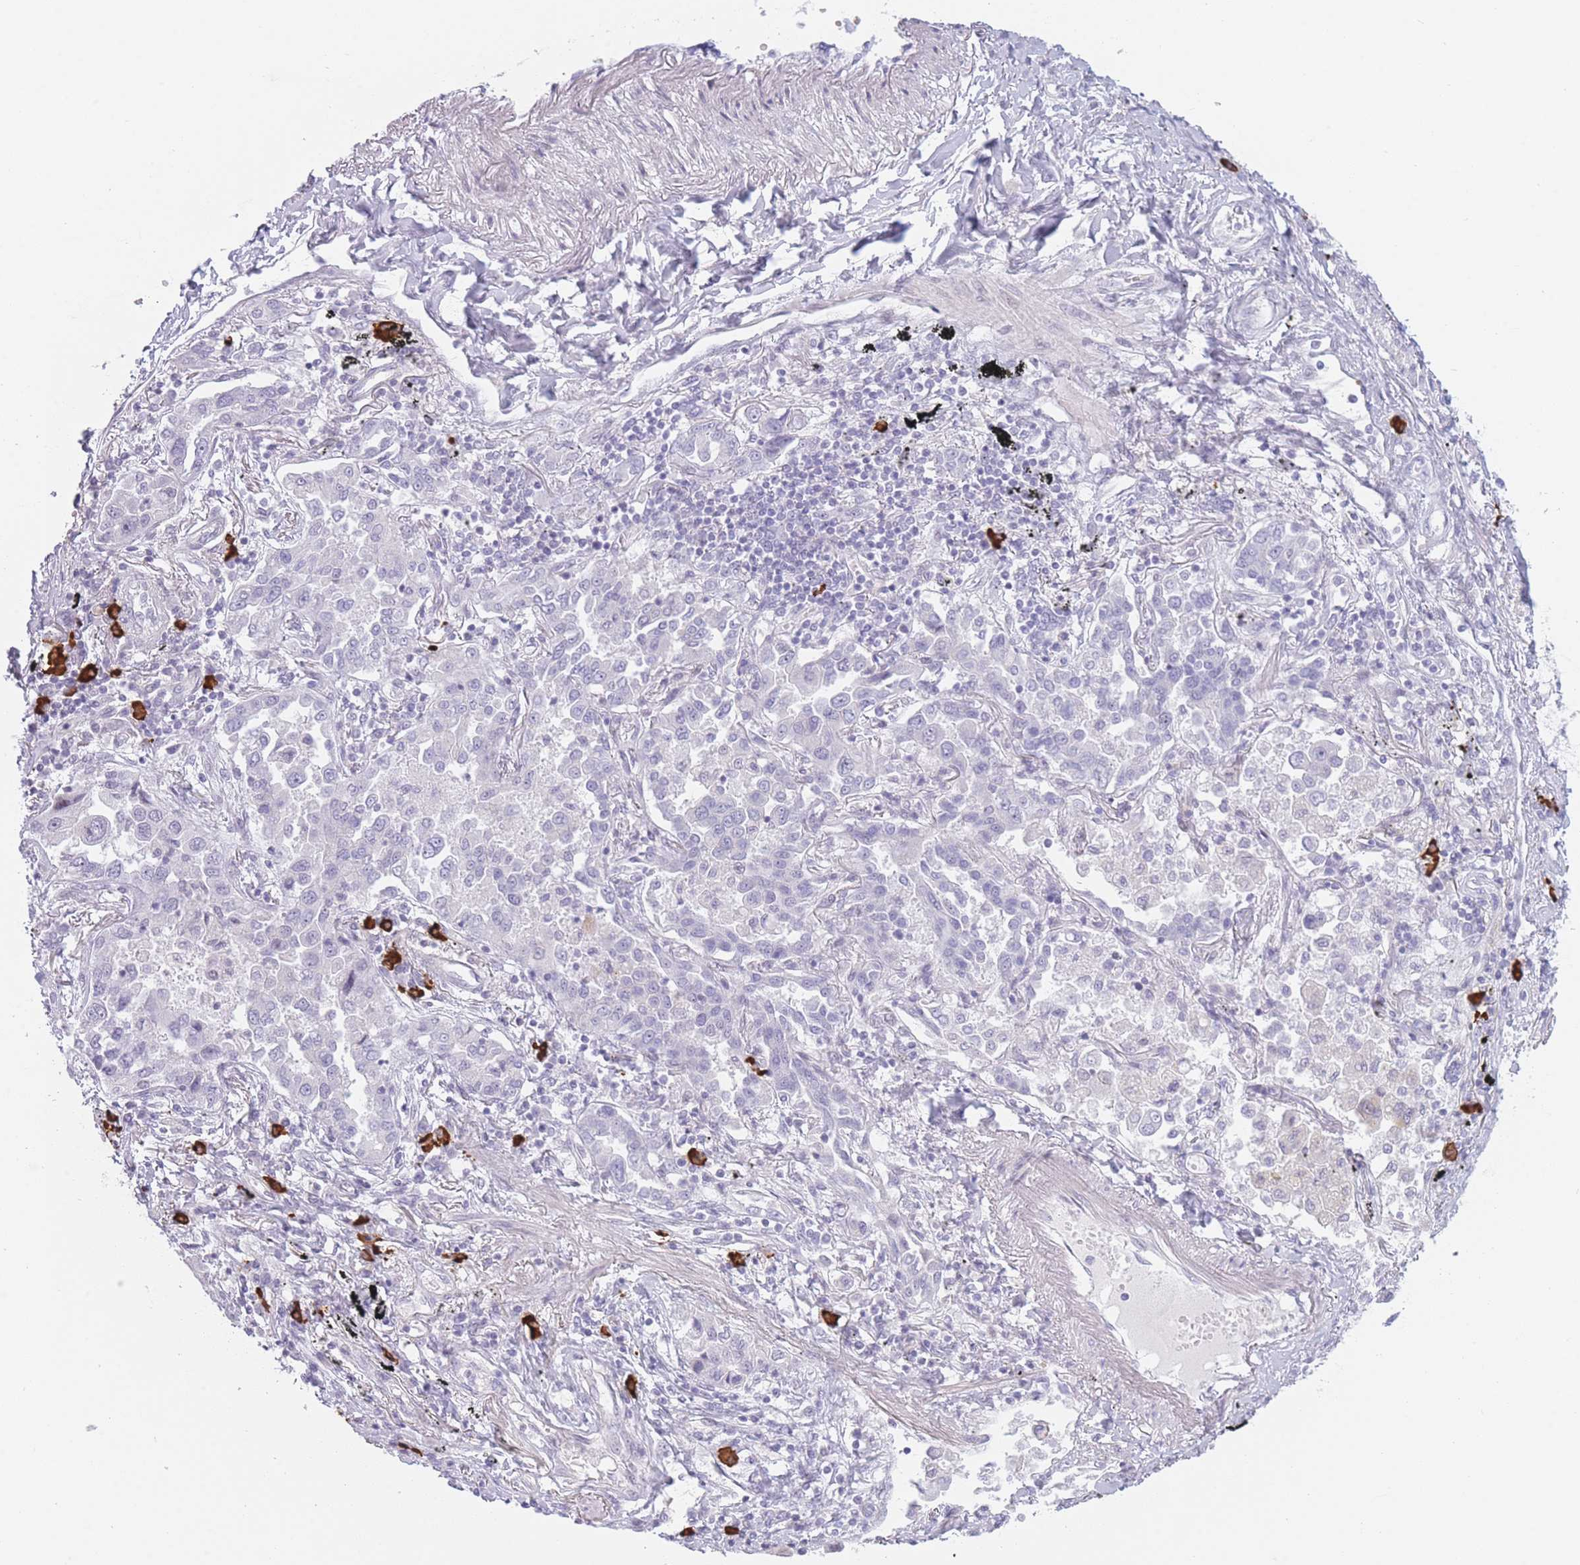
{"staining": {"intensity": "negative", "quantity": "none", "location": "none"}, "tissue": "lung cancer", "cell_type": "Tumor cells", "image_type": "cancer", "snomed": [{"axis": "morphology", "description": "Adenocarcinoma, NOS"}, {"axis": "topography", "description": "Lung"}], "caption": "The micrograph shows no significant expression in tumor cells of lung cancer.", "gene": "PLEKHG2", "patient": {"sex": "male", "age": 67}}